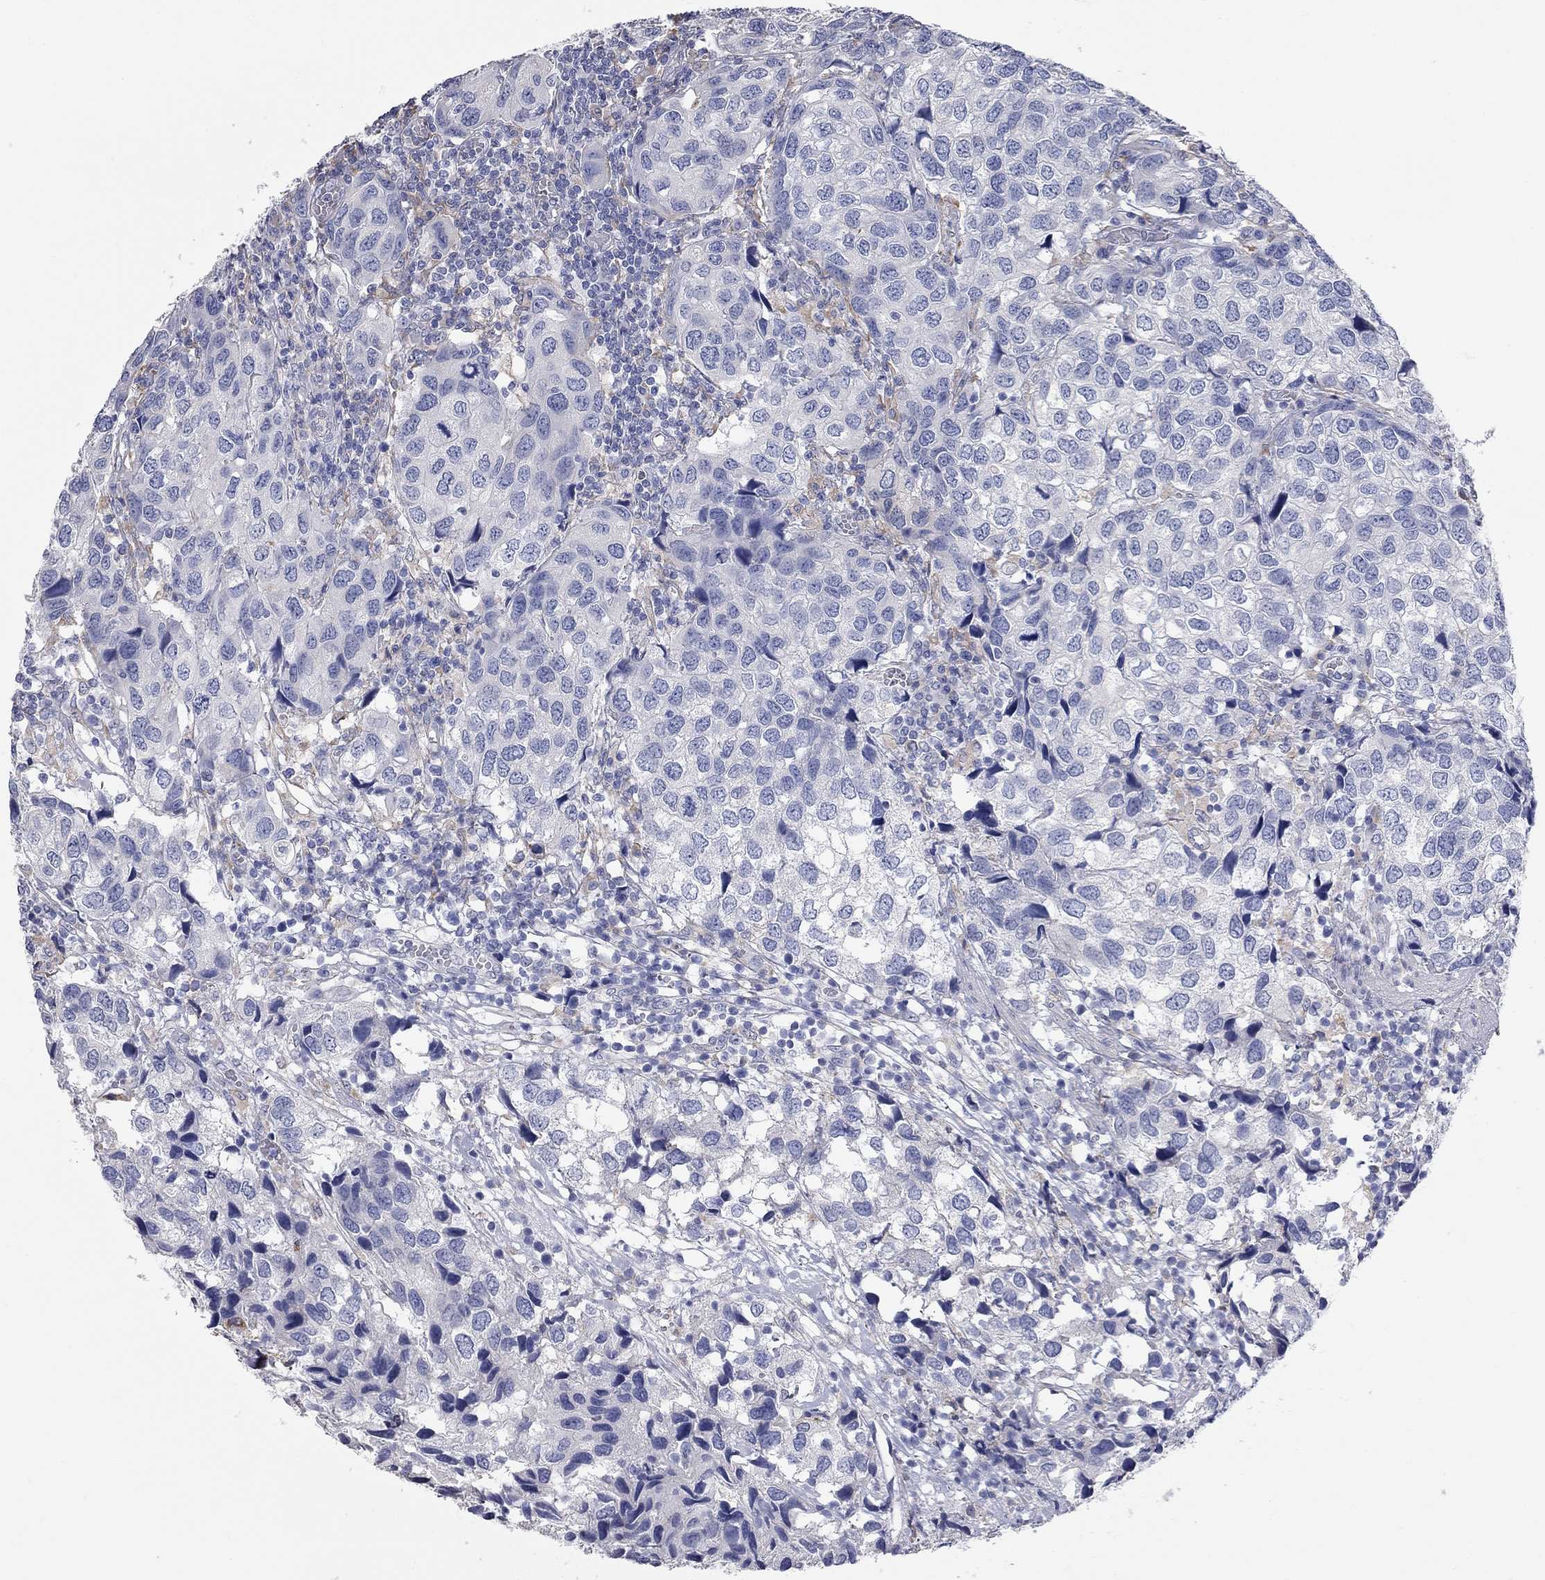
{"staining": {"intensity": "negative", "quantity": "none", "location": "none"}, "tissue": "urothelial cancer", "cell_type": "Tumor cells", "image_type": "cancer", "snomed": [{"axis": "morphology", "description": "Urothelial carcinoma, High grade"}, {"axis": "topography", "description": "Urinary bladder"}], "caption": "The immunohistochemistry photomicrograph has no significant staining in tumor cells of urothelial cancer tissue.", "gene": "XAGE2", "patient": {"sex": "male", "age": 79}}